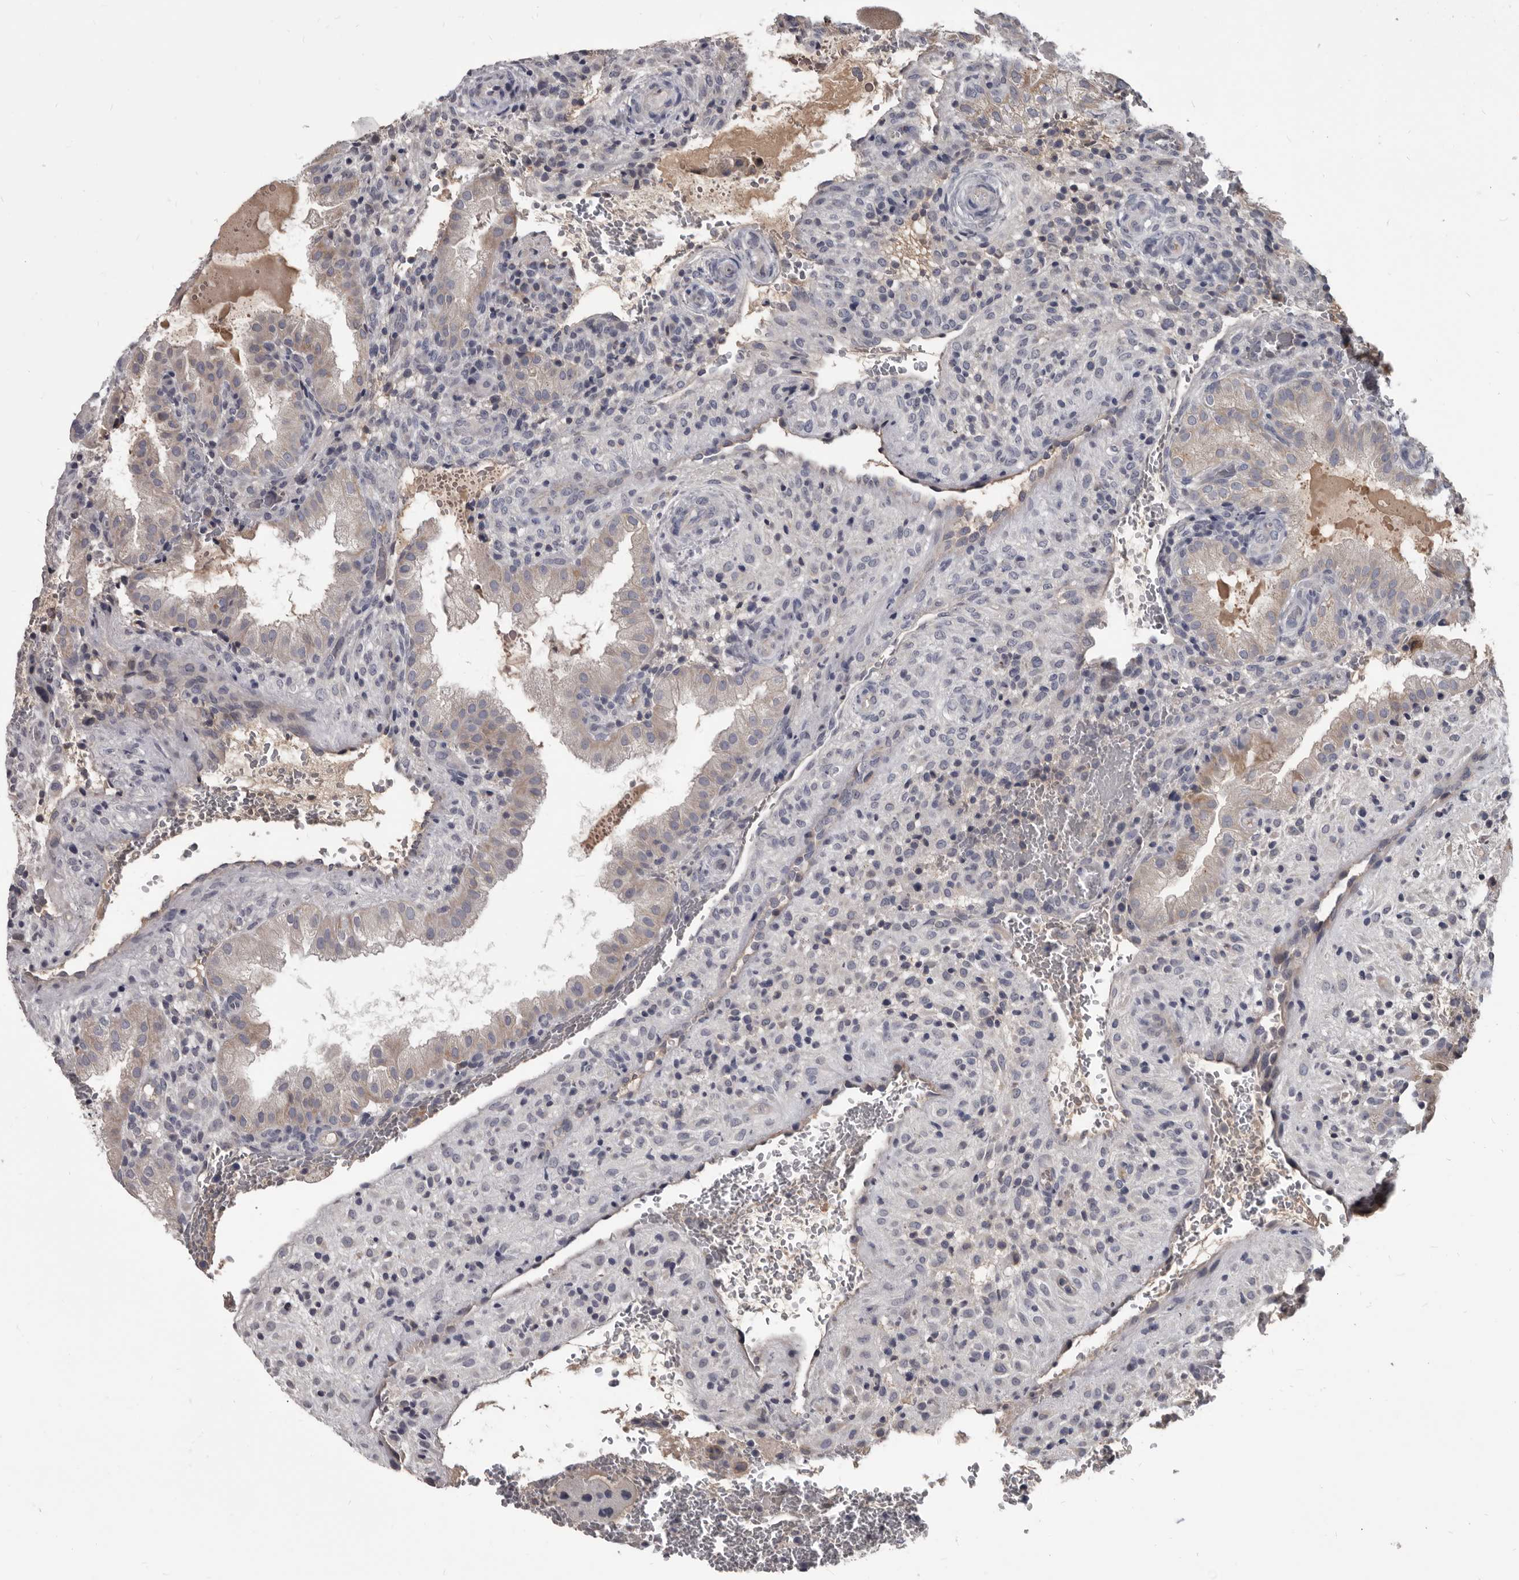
{"staining": {"intensity": "weak", "quantity": "<25%", "location": "cytoplasmic/membranous"}, "tissue": "placenta", "cell_type": "Trophoblastic cells", "image_type": "normal", "snomed": [{"axis": "morphology", "description": "Normal tissue, NOS"}, {"axis": "topography", "description": "Placenta"}], "caption": "The histopathology image shows no staining of trophoblastic cells in unremarkable placenta.", "gene": "ALDH5A1", "patient": {"sex": "female", "age": 35}}